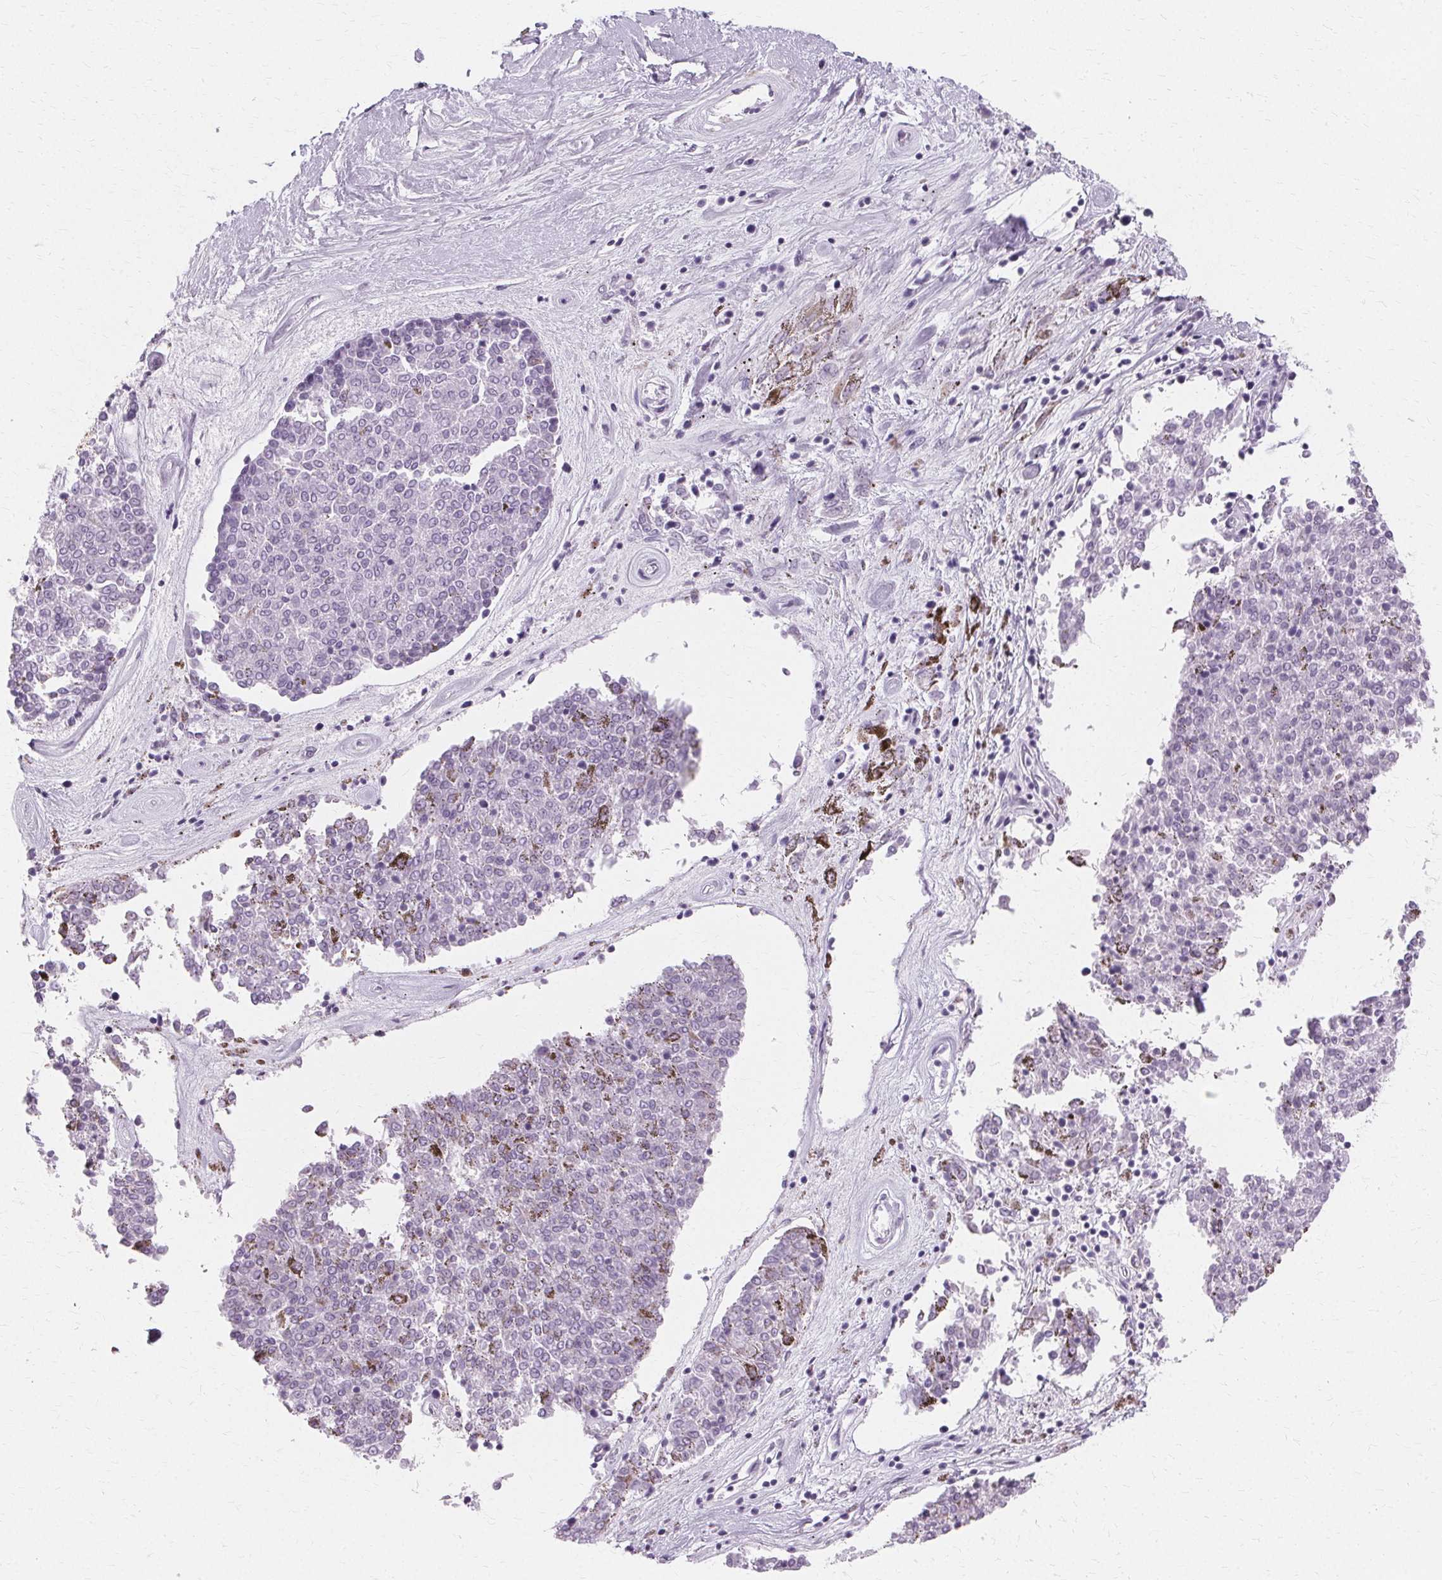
{"staining": {"intensity": "negative", "quantity": "none", "location": "none"}, "tissue": "melanoma", "cell_type": "Tumor cells", "image_type": "cancer", "snomed": [{"axis": "morphology", "description": "Malignant melanoma, NOS"}, {"axis": "topography", "description": "Skin"}], "caption": "Tumor cells show no significant expression in melanoma.", "gene": "KRT6C", "patient": {"sex": "female", "age": 72}}